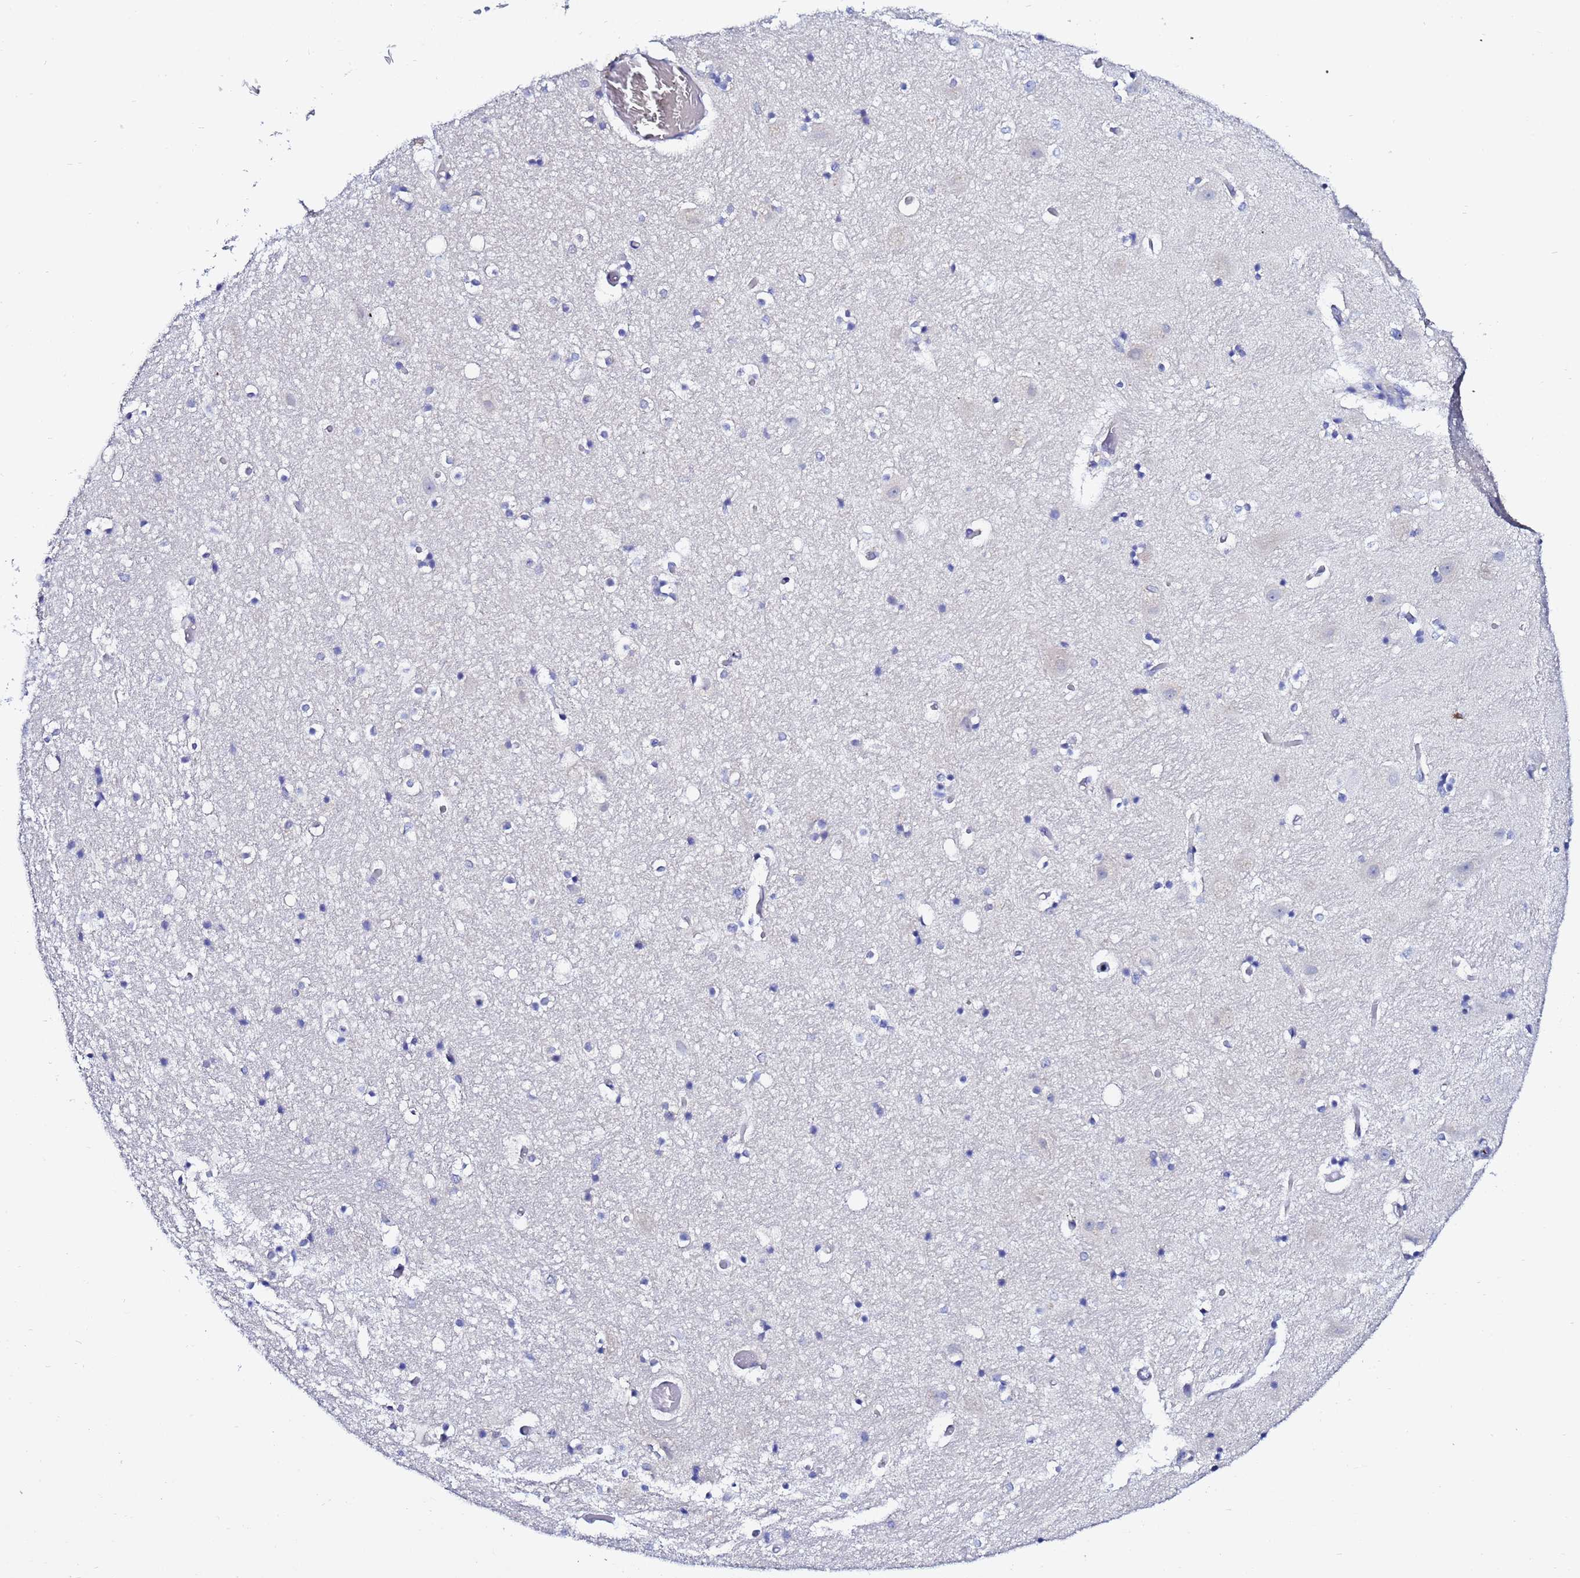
{"staining": {"intensity": "negative", "quantity": "none", "location": "none"}, "tissue": "hippocampus", "cell_type": "Glial cells", "image_type": "normal", "snomed": [{"axis": "morphology", "description": "Normal tissue, NOS"}, {"axis": "topography", "description": "Hippocampus"}], "caption": "Protein analysis of normal hippocampus reveals no significant staining in glial cells. (Brightfield microscopy of DAB (3,3'-diaminobenzidine) IHC at high magnification).", "gene": "LENG1", "patient": {"sex": "female", "age": 52}}